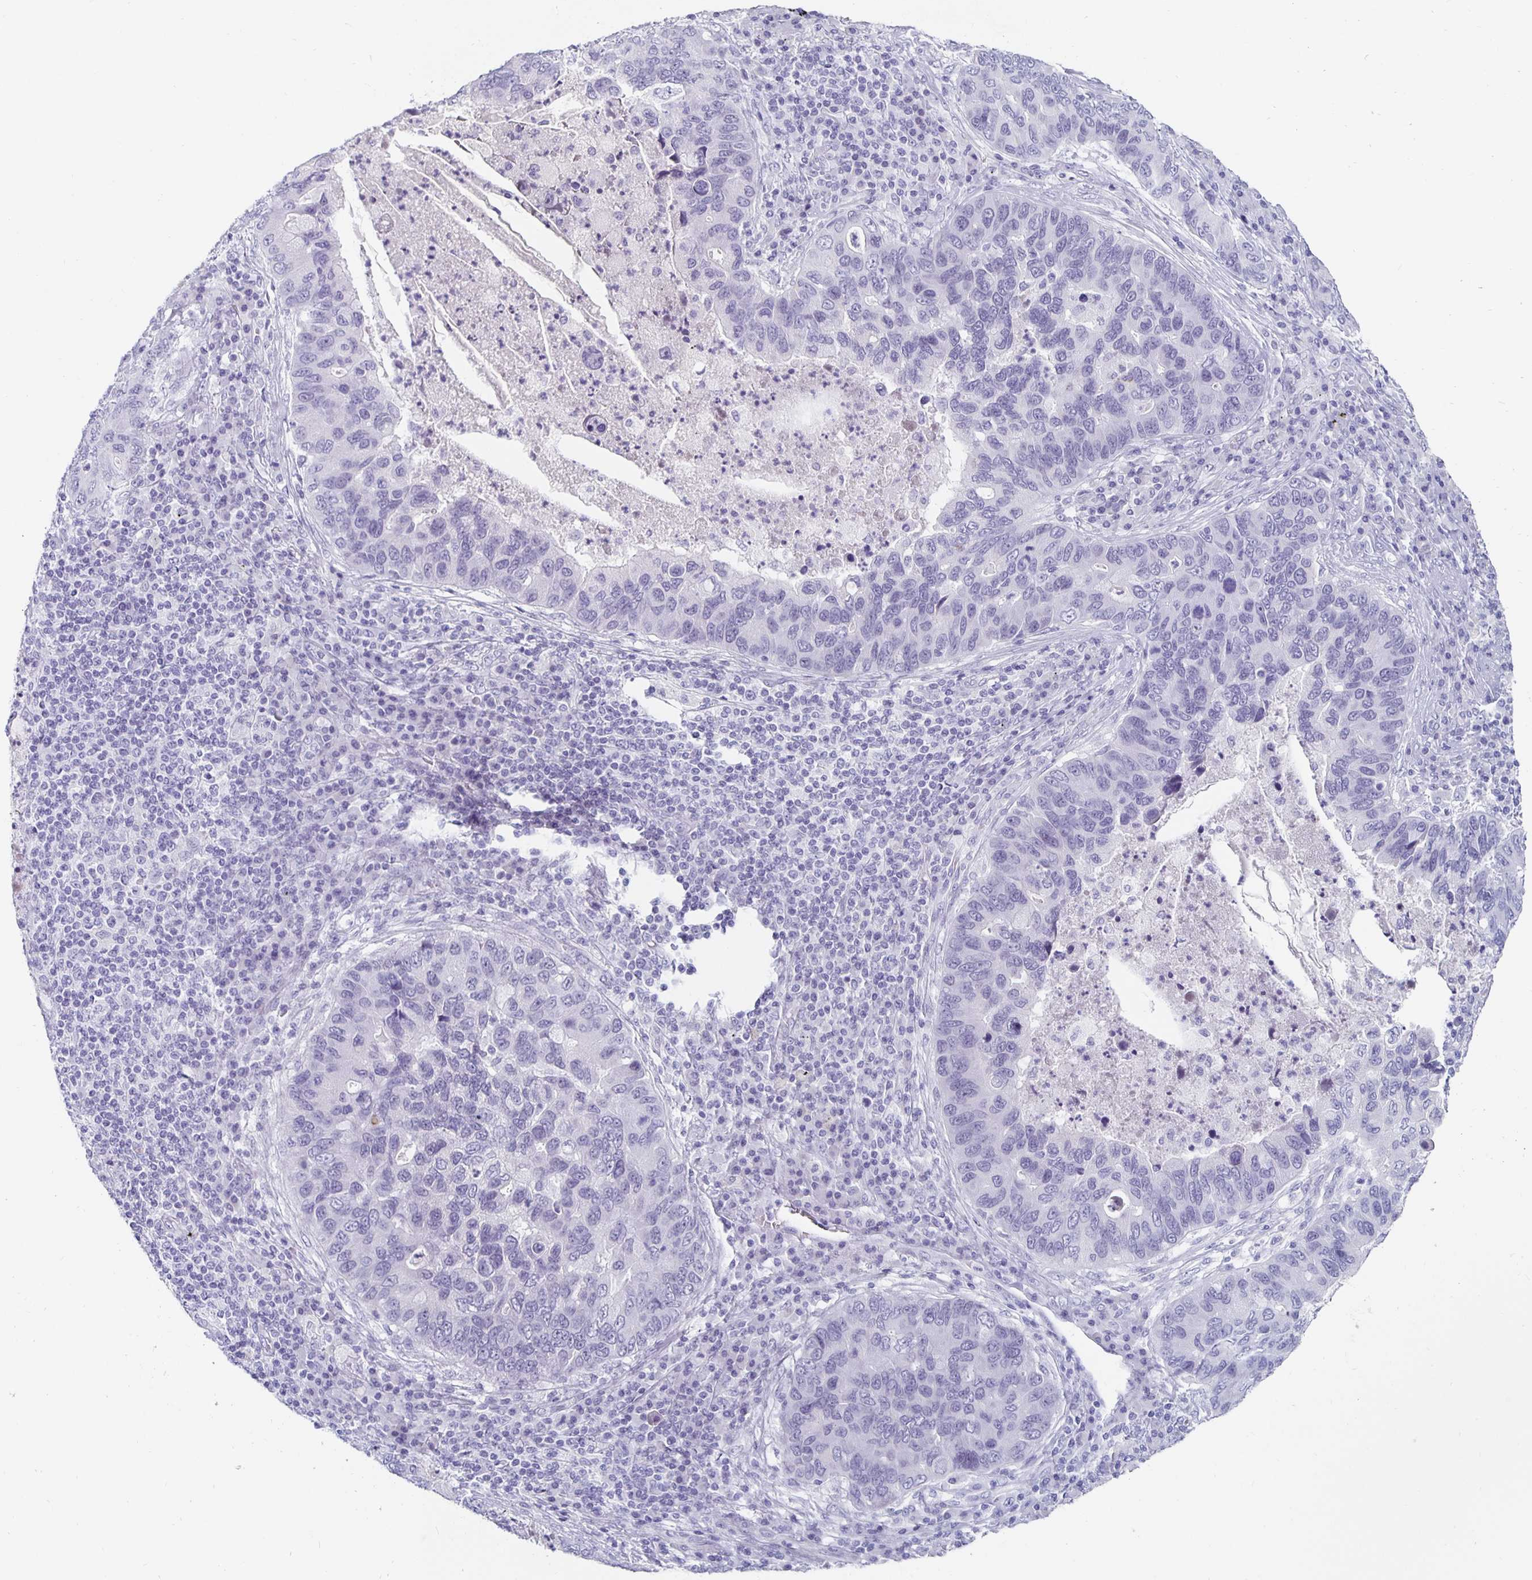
{"staining": {"intensity": "negative", "quantity": "none", "location": "none"}, "tissue": "lung cancer", "cell_type": "Tumor cells", "image_type": "cancer", "snomed": [{"axis": "morphology", "description": "Adenocarcinoma, NOS"}, {"axis": "morphology", "description": "Adenocarcinoma, metastatic, NOS"}, {"axis": "topography", "description": "Lymph node"}, {"axis": "topography", "description": "Lung"}], "caption": "Tumor cells are negative for brown protein staining in lung adenocarcinoma.", "gene": "KCNQ2", "patient": {"sex": "female", "age": 54}}